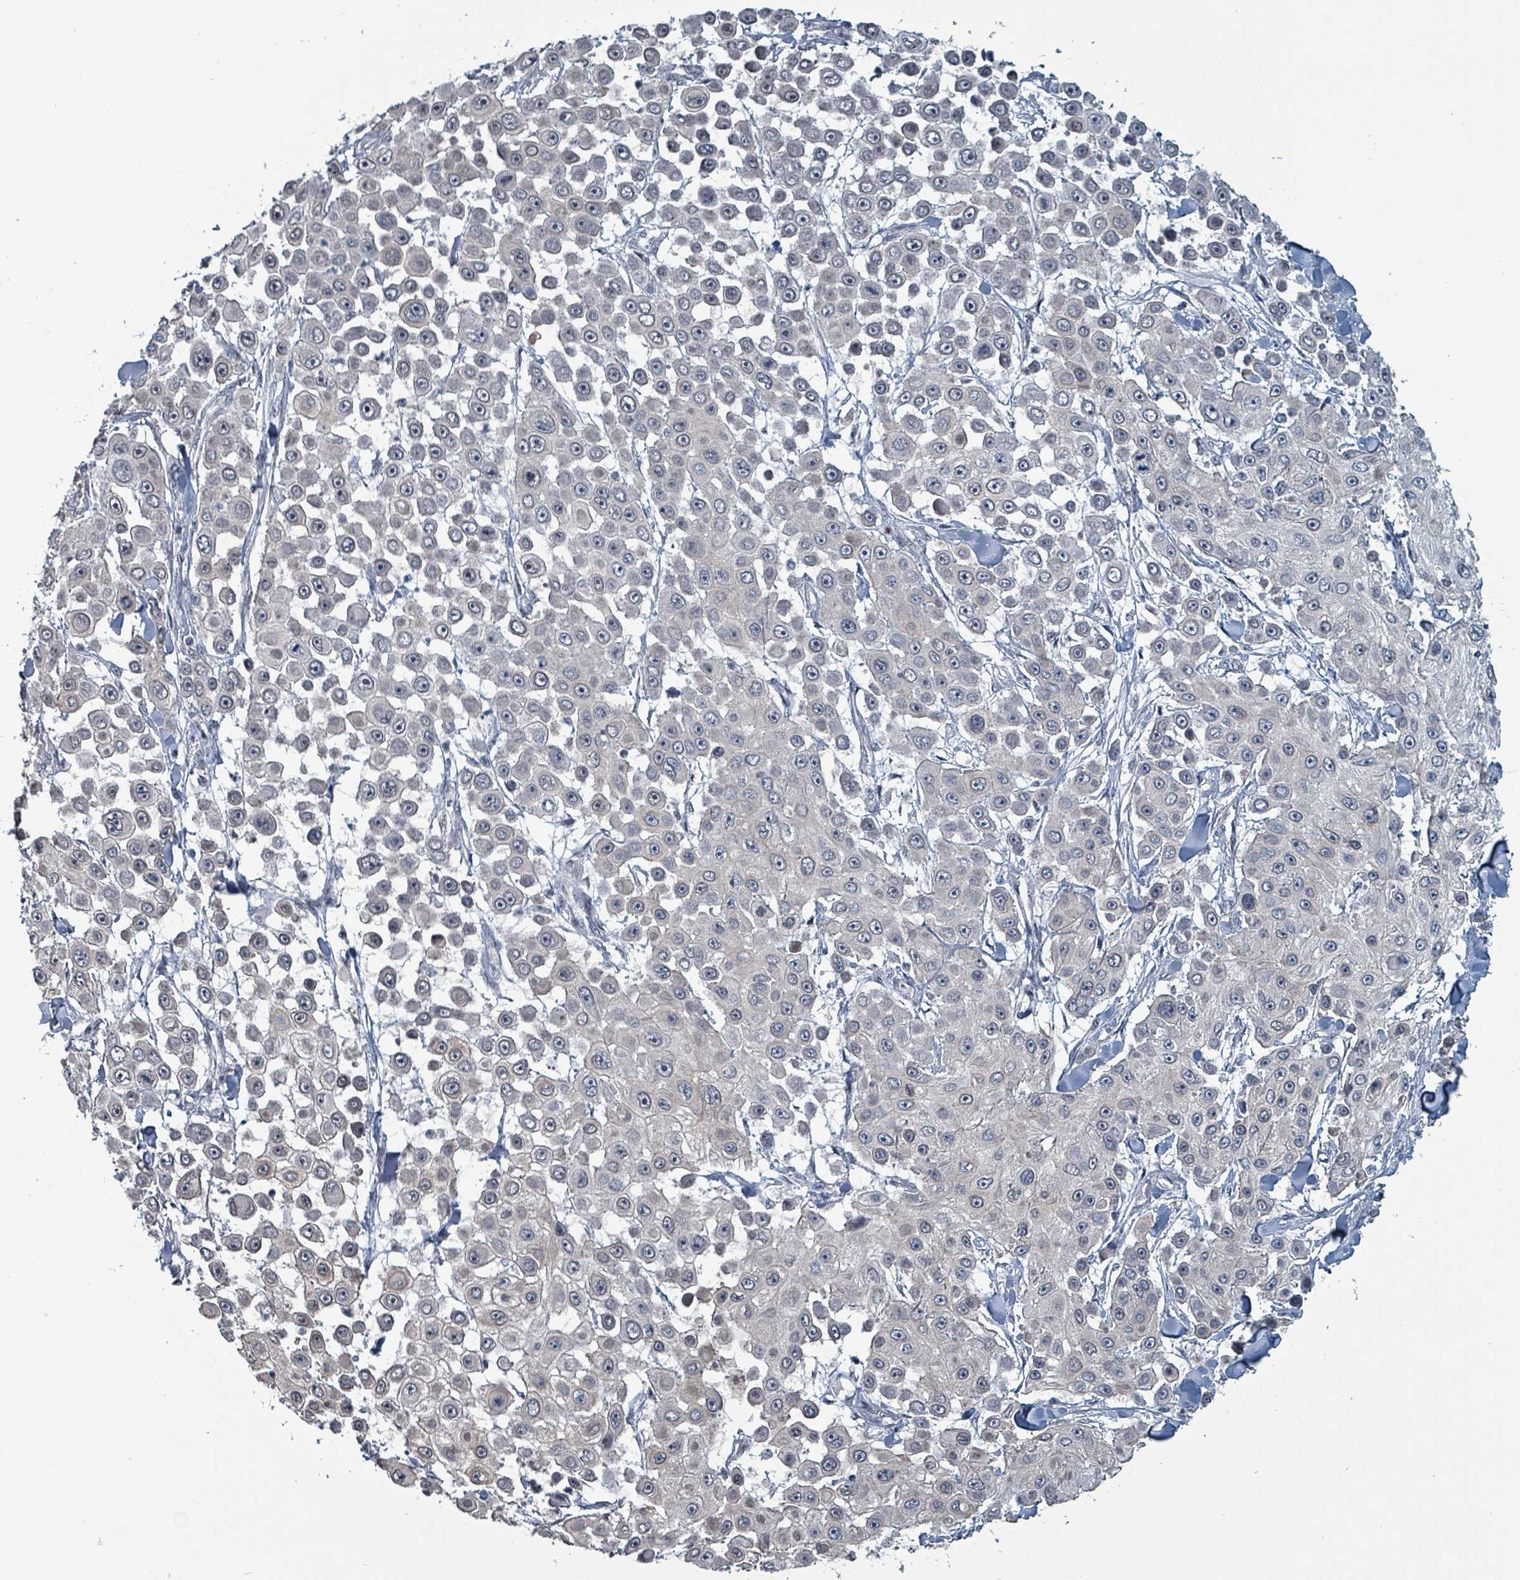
{"staining": {"intensity": "negative", "quantity": "none", "location": "none"}, "tissue": "skin cancer", "cell_type": "Tumor cells", "image_type": "cancer", "snomed": [{"axis": "morphology", "description": "Squamous cell carcinoma, NOS"}, {"axis": "topography", "description": "Skin"}], "caption": "Tumor cells are negative for protein expression in human skin squamous cell carcinoma.", "gene": "BIVM", "patient": {"sex": "male", "age": 67}}